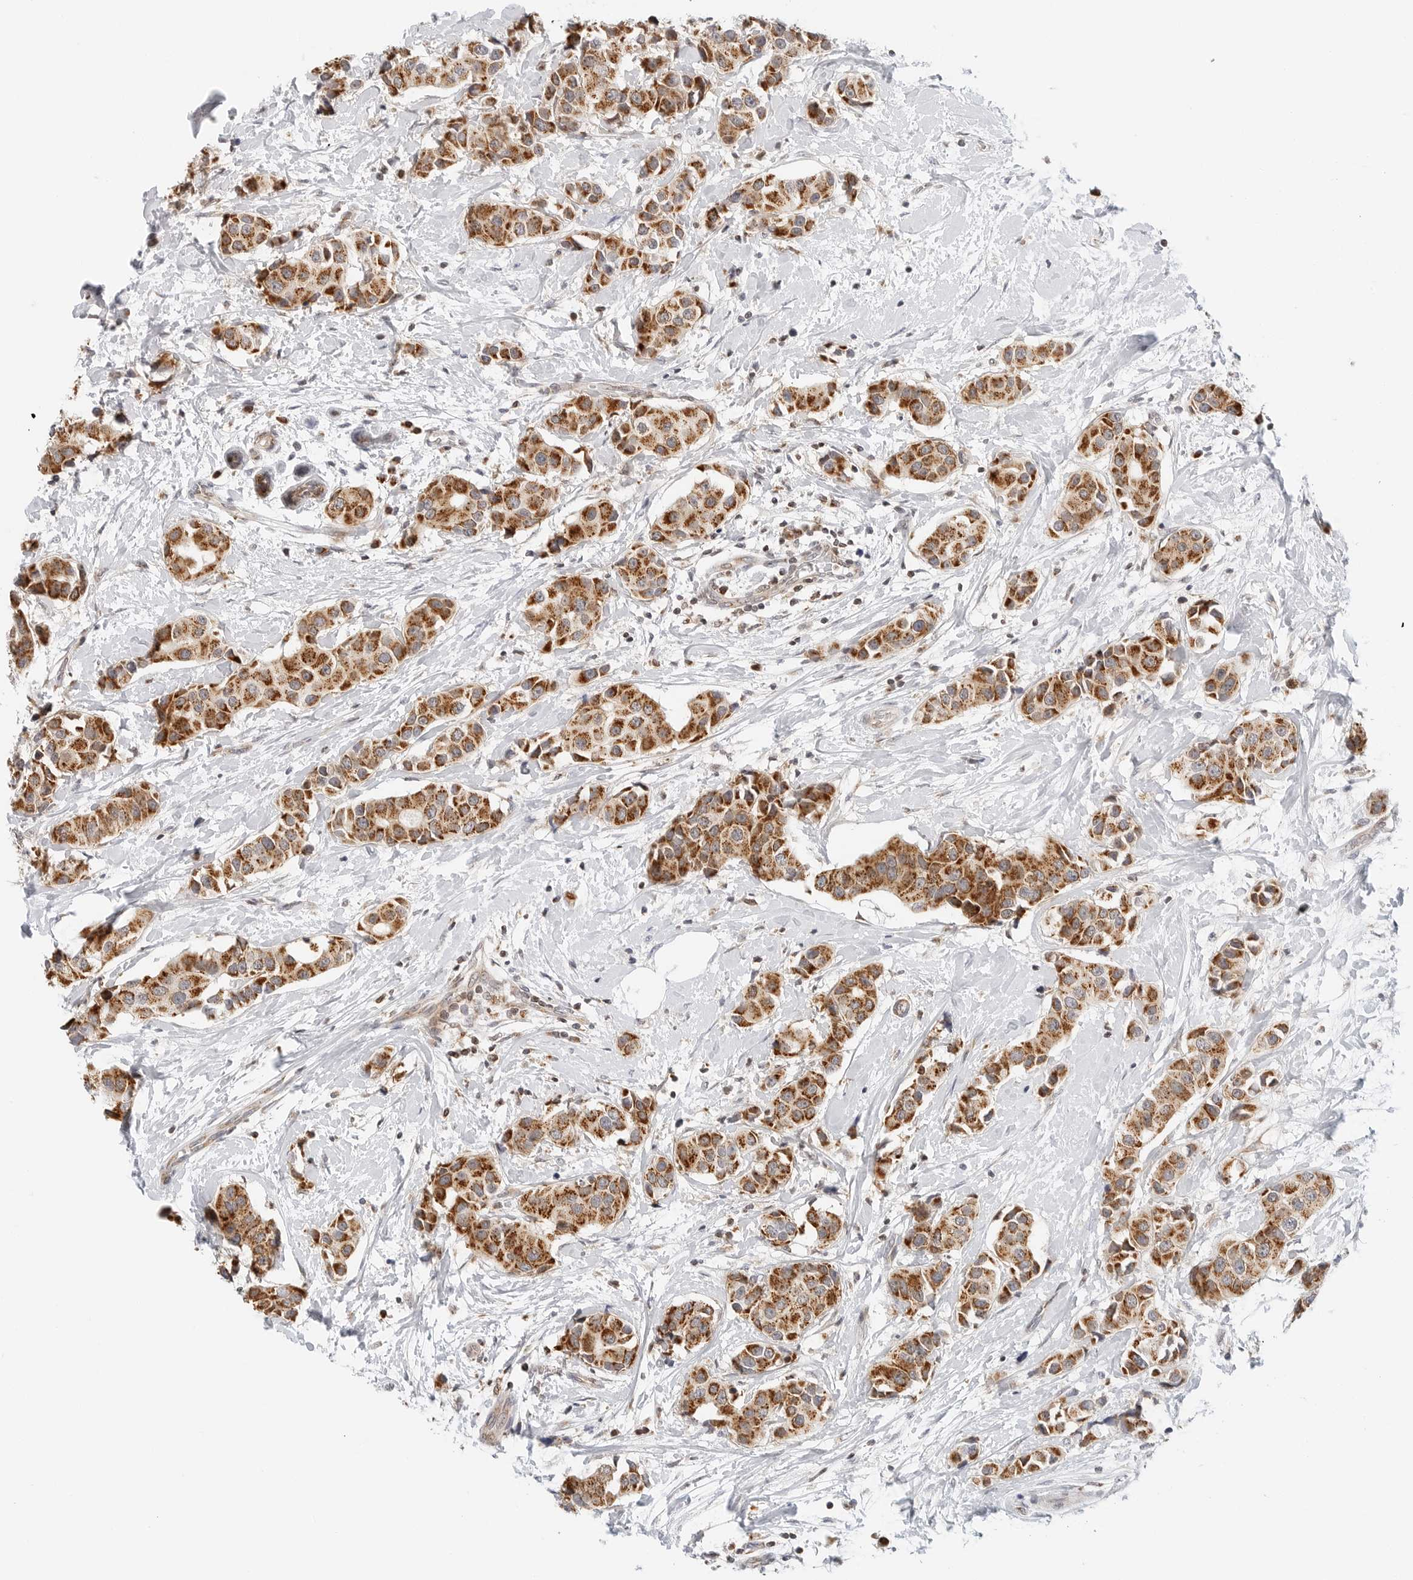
{"staining": {"intensity": "strong", "quantity": ">75%", "location": "cytoplasmic/membranous"}, "tissue": "breast cancer", "cell_type": "Tumor cells", "image_type": "cancer", "snomed": [{"axis": "morphology", "description": "Normal tissue, NOS"}, {"axis": "morphology", "description": "Duct carcinoma"}, {"axis": "topography", "description": "Breast"}], "caption": "IHC of breast cancer (infiltrating ductal carcinoma) reveals high levels of strong cytoplasmic/membranous staining in approximately >75% of tumor cells.", "gene": "DYRK4", "patient": {"sex": "female", "age": 39}}